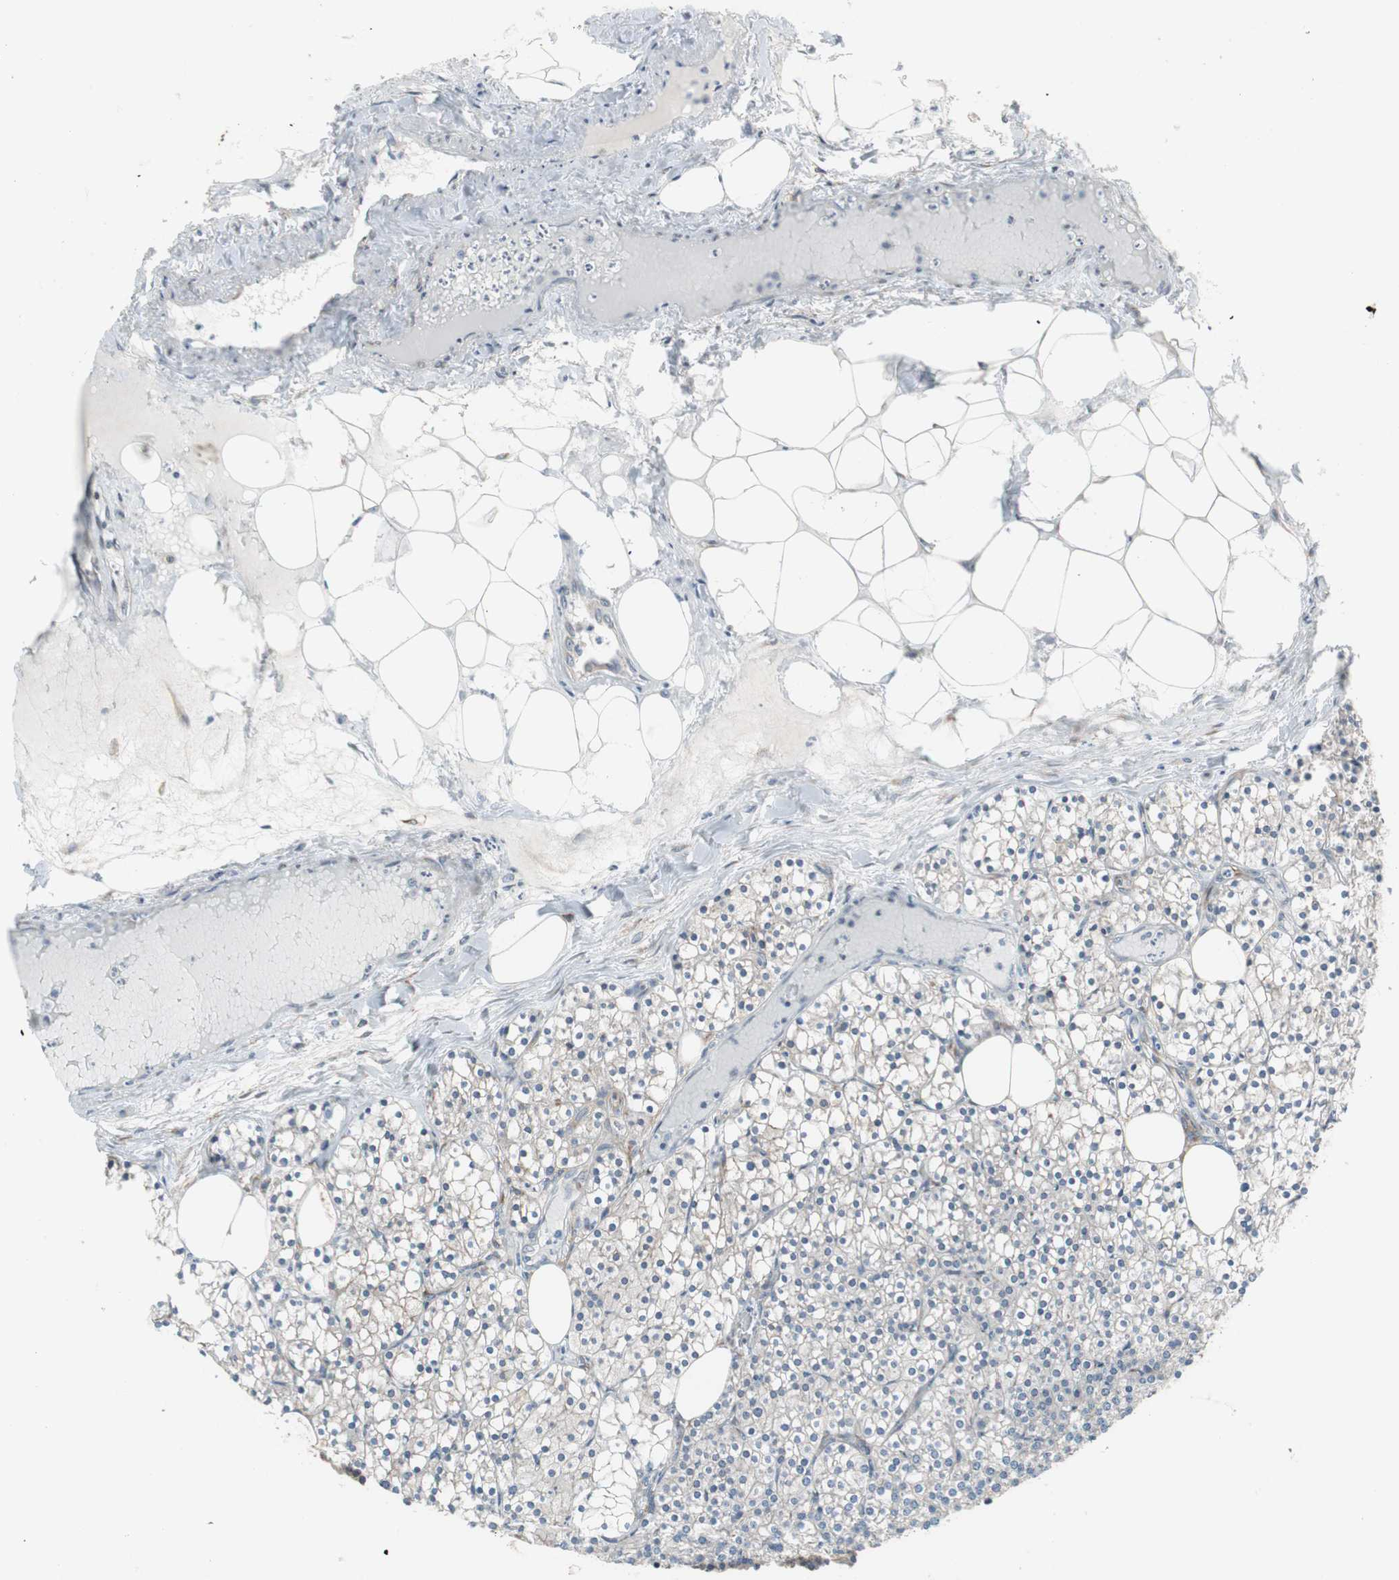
{"staining": {"intensity": "moderate", "quantity": "25%-75%", "location": "cytoplasmic/membranous"}, "tissue": "parathyroid gland", "cell_type": "Glandular cells", "image_type": "normal", "snomed": [{"axis": "morphology", "description": "Normal tissue, NOS"}, {"axis": "topography", "description": "Parathyroid gland"}], "caption": "Immunohistochemical staining of normal human parathyroid gland displays medium levels of moderate cytoplasmic/membranous positivity in approximately 25%-75% of glandular cells.", "gene": "ZNF512B", "patient": {"sex": "female", "age": 63}}